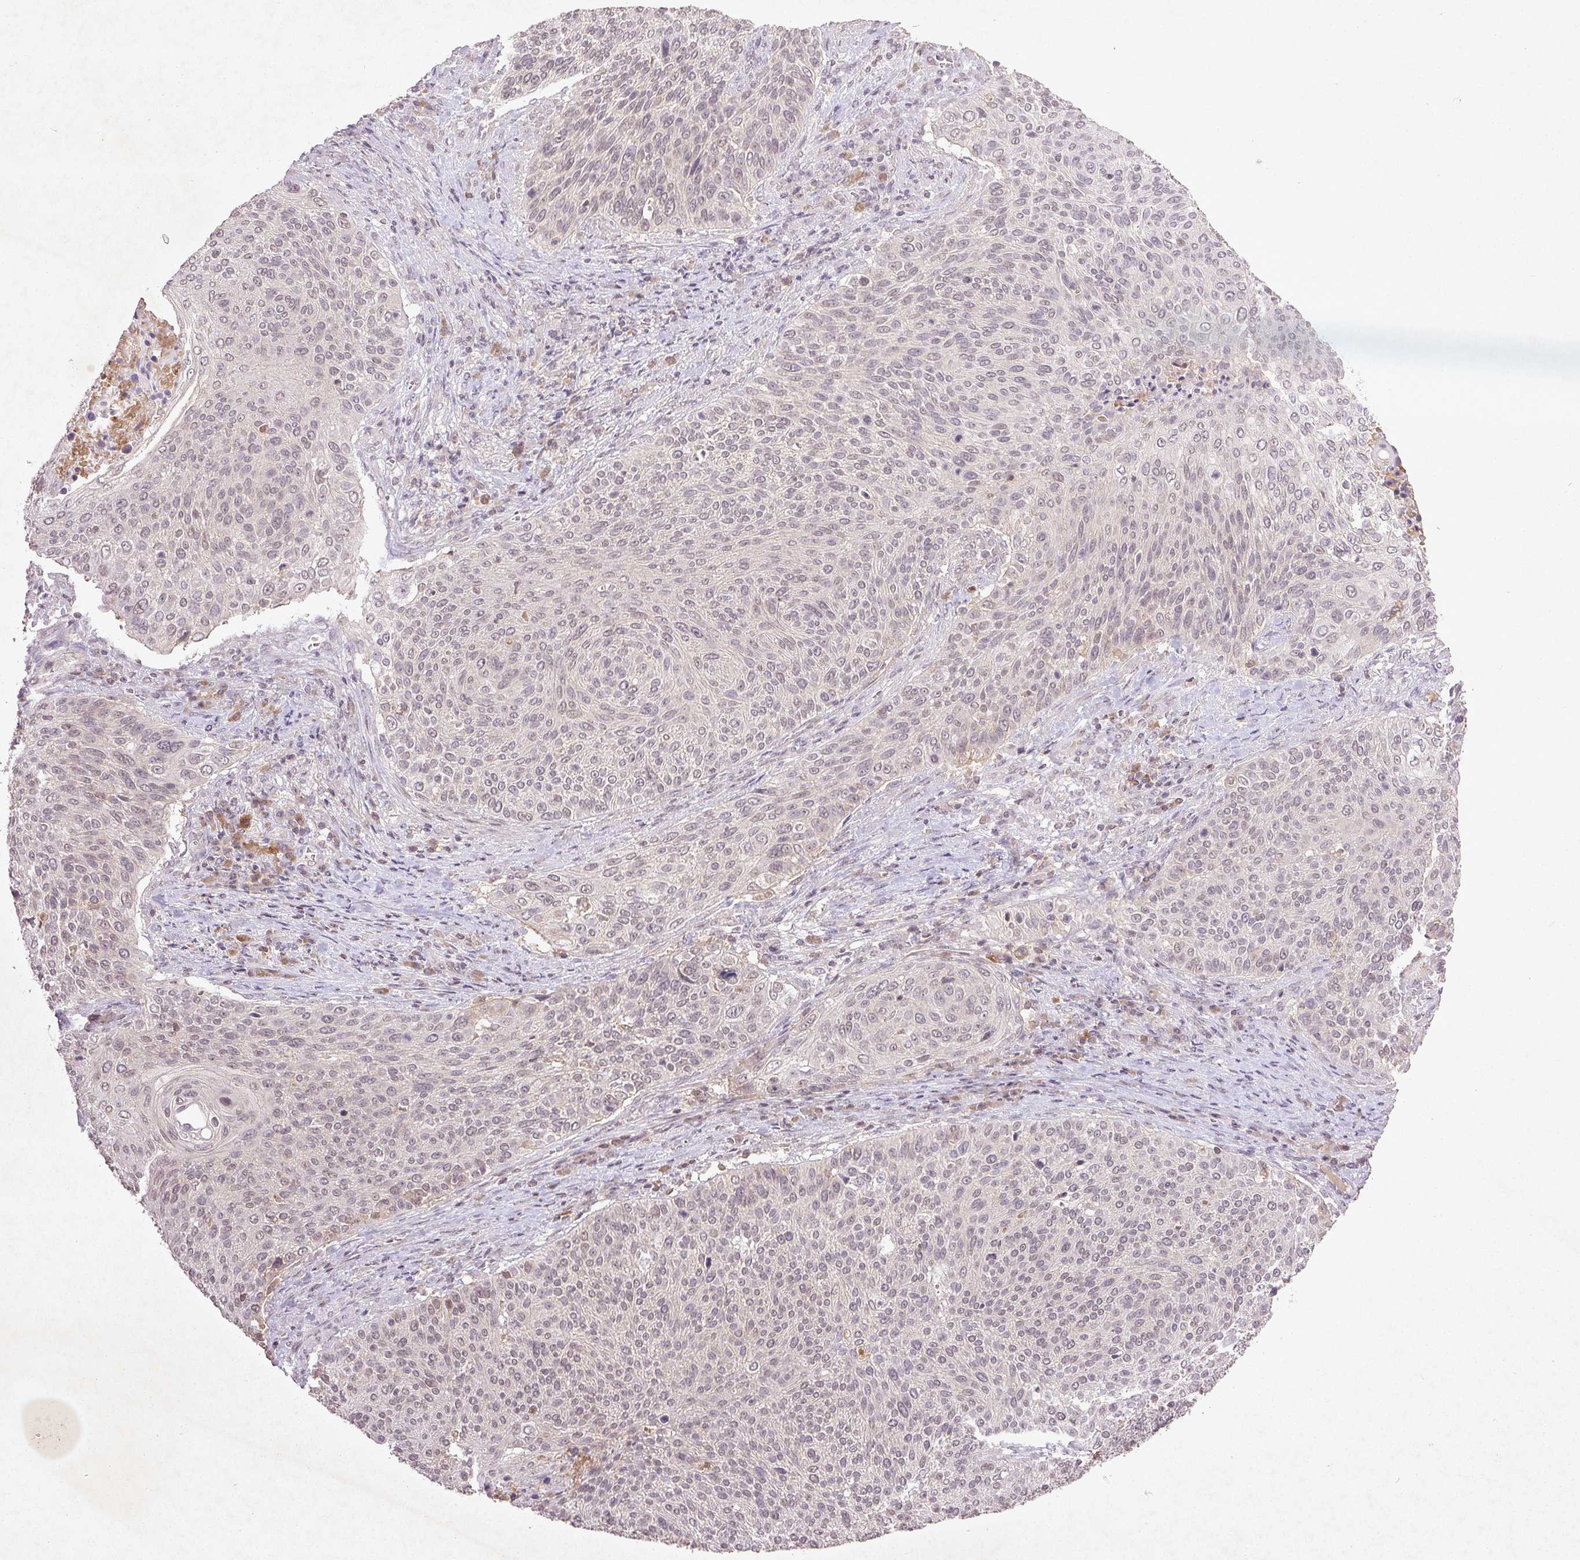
{"staining": {"intensity": "weak", "quantity": "<25%", "location": "nuclear"}, "tissue": "cervical cancer", "cell_type": "Tumor cells", "image_type": "cancer", "snomed": [{"axis": "morphology", "description": "Squamous cell carcinoma, NOS"}, {"axis": "topography", "description": "Cervix"}], "caption": "The micrograph exhibits no staining of tumor cells in cervical squamous cell carcinoma.", "gene": "FAM168B", "patient": {"sex": "female", "age": 31}}